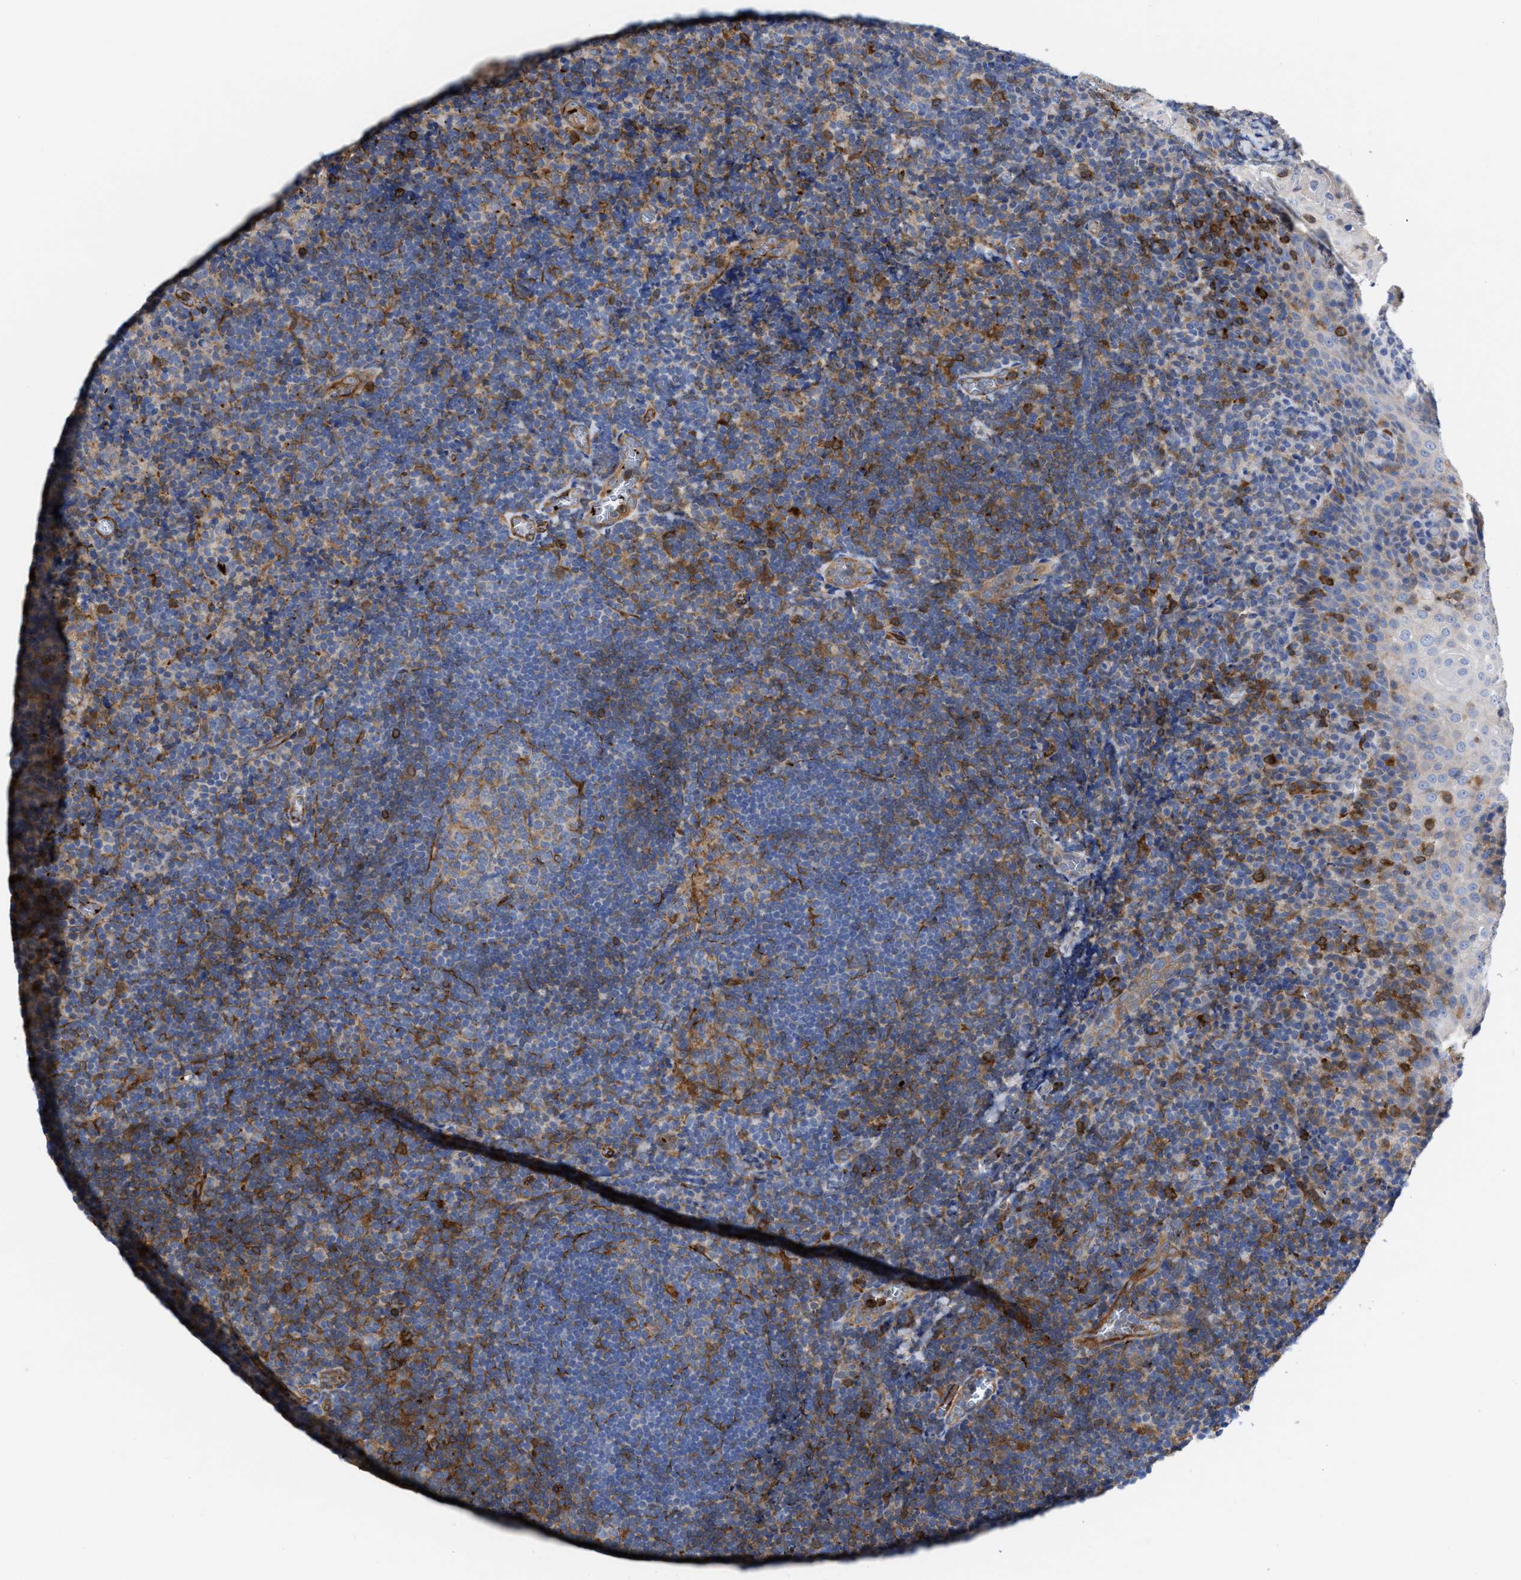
{"staining": {"intensity": "weak", "quantity": "<25%", "location": "cytoplasmic/membranous"}, "tissue": "tonsil", "cell_type": "Germinal center cells", "image_type": "normal", "snomed": [{"axis": "morphology", "description": "Normal tissue, NOS"}, {"axis": "topography", "description": "Tonsil"}], "caption": "Germinal center cells show no significant protein positivity in normal tonsil. (Stains: DAB IHC with hematoxylin counter stain, Microscopy: brightfield microscopy at high magnification).", "gene": "HS3ST5", "patient": {"sex": "male", "age": 37}}